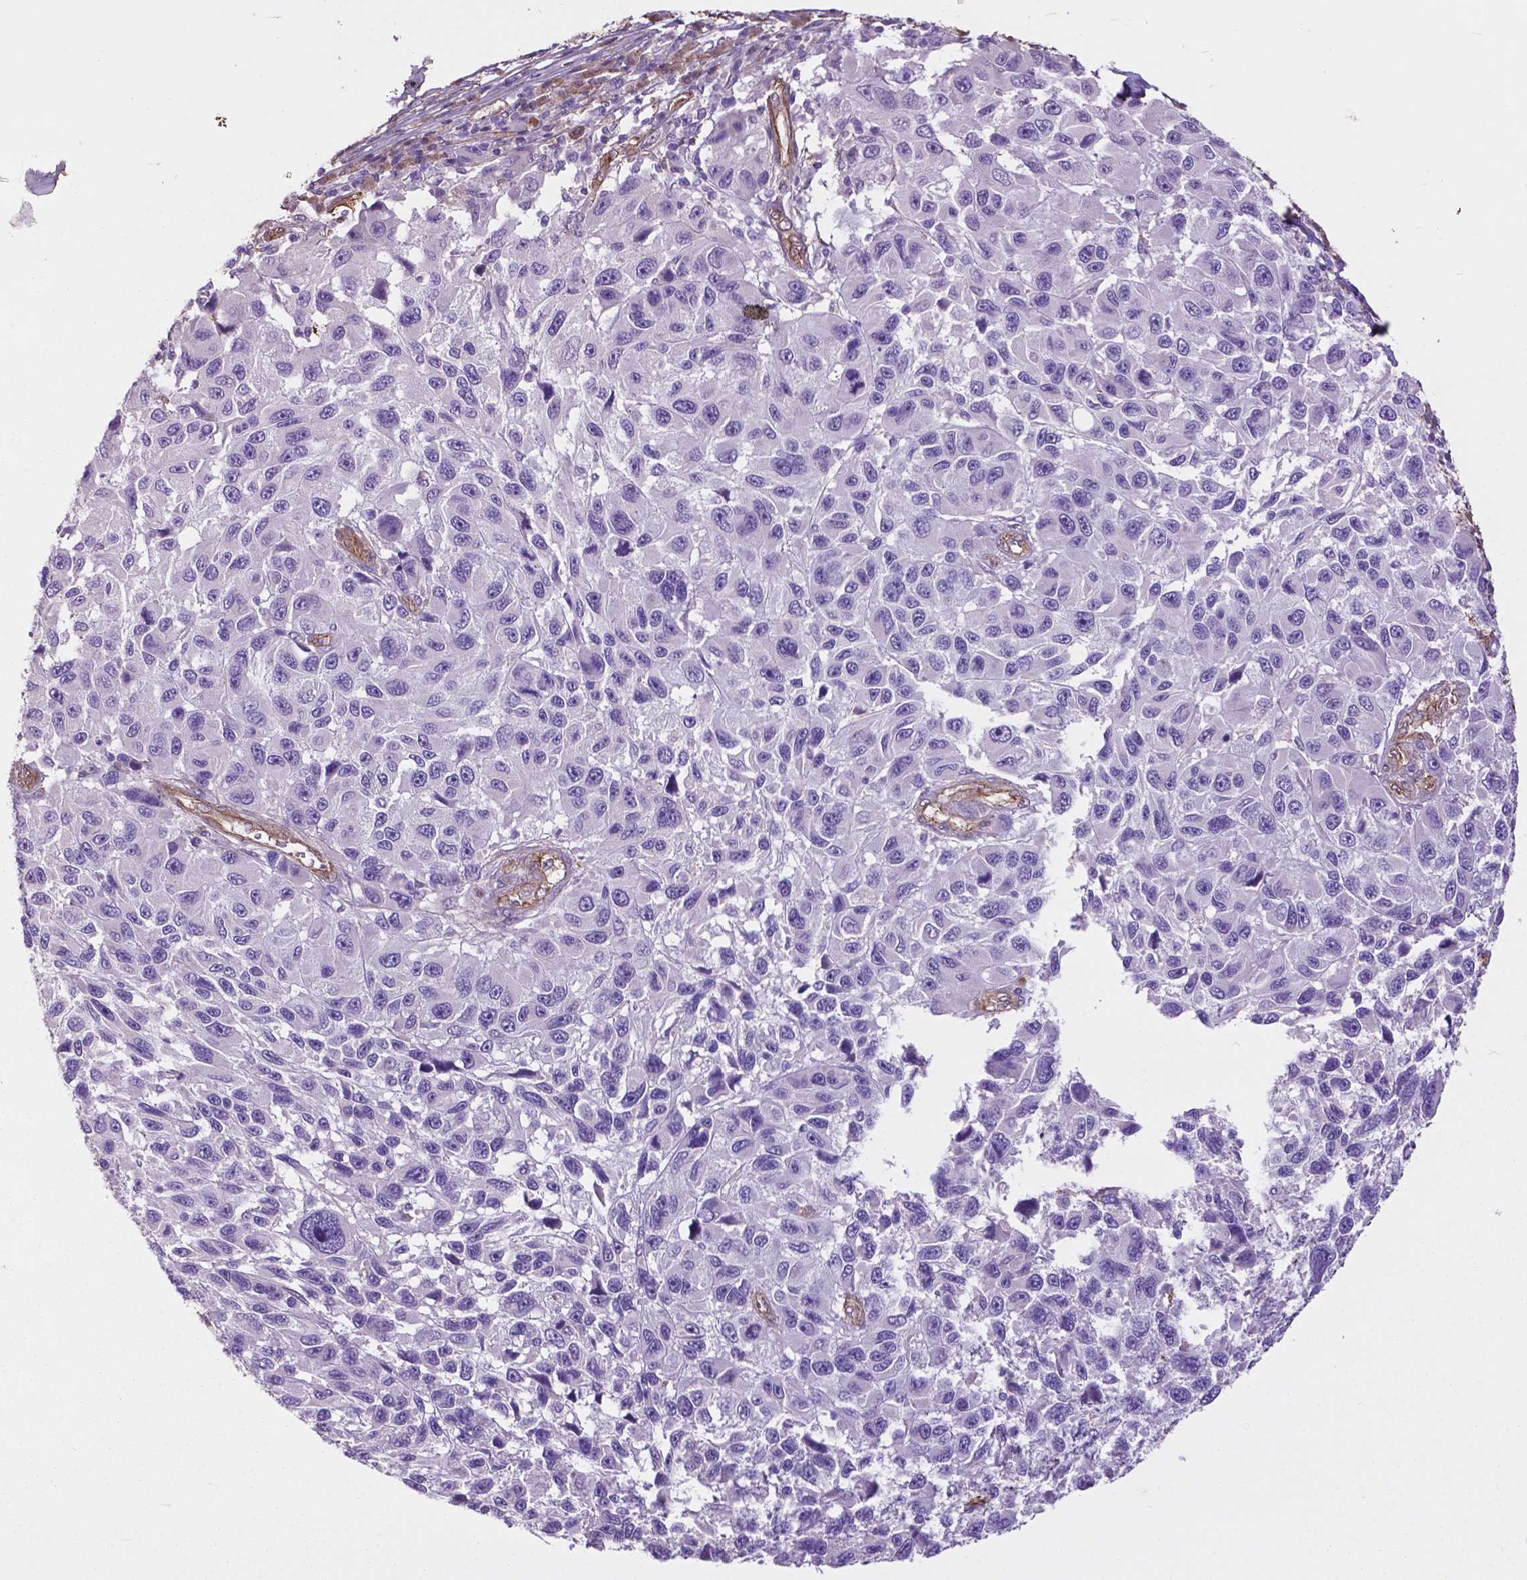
{"staining": {"intensity": "negative", "quantity": "none", "location": "none"}, "tissue": "melanoma", "cell_type": "Tumor cells", "image_type": "cancer", "snomed": [{"axis": "morphology", "description": "Malignant melanoma, NOS"}, {"axis": "topography", "description": "Skin"}], "caption": "DAB (3,3'-diaminobenzidine) immunohistochemical staining of human melanoma shows no significant expression in tumor cells.", "gene": "PDLIM1", "patient": {"sex": "male", "age": 53}}